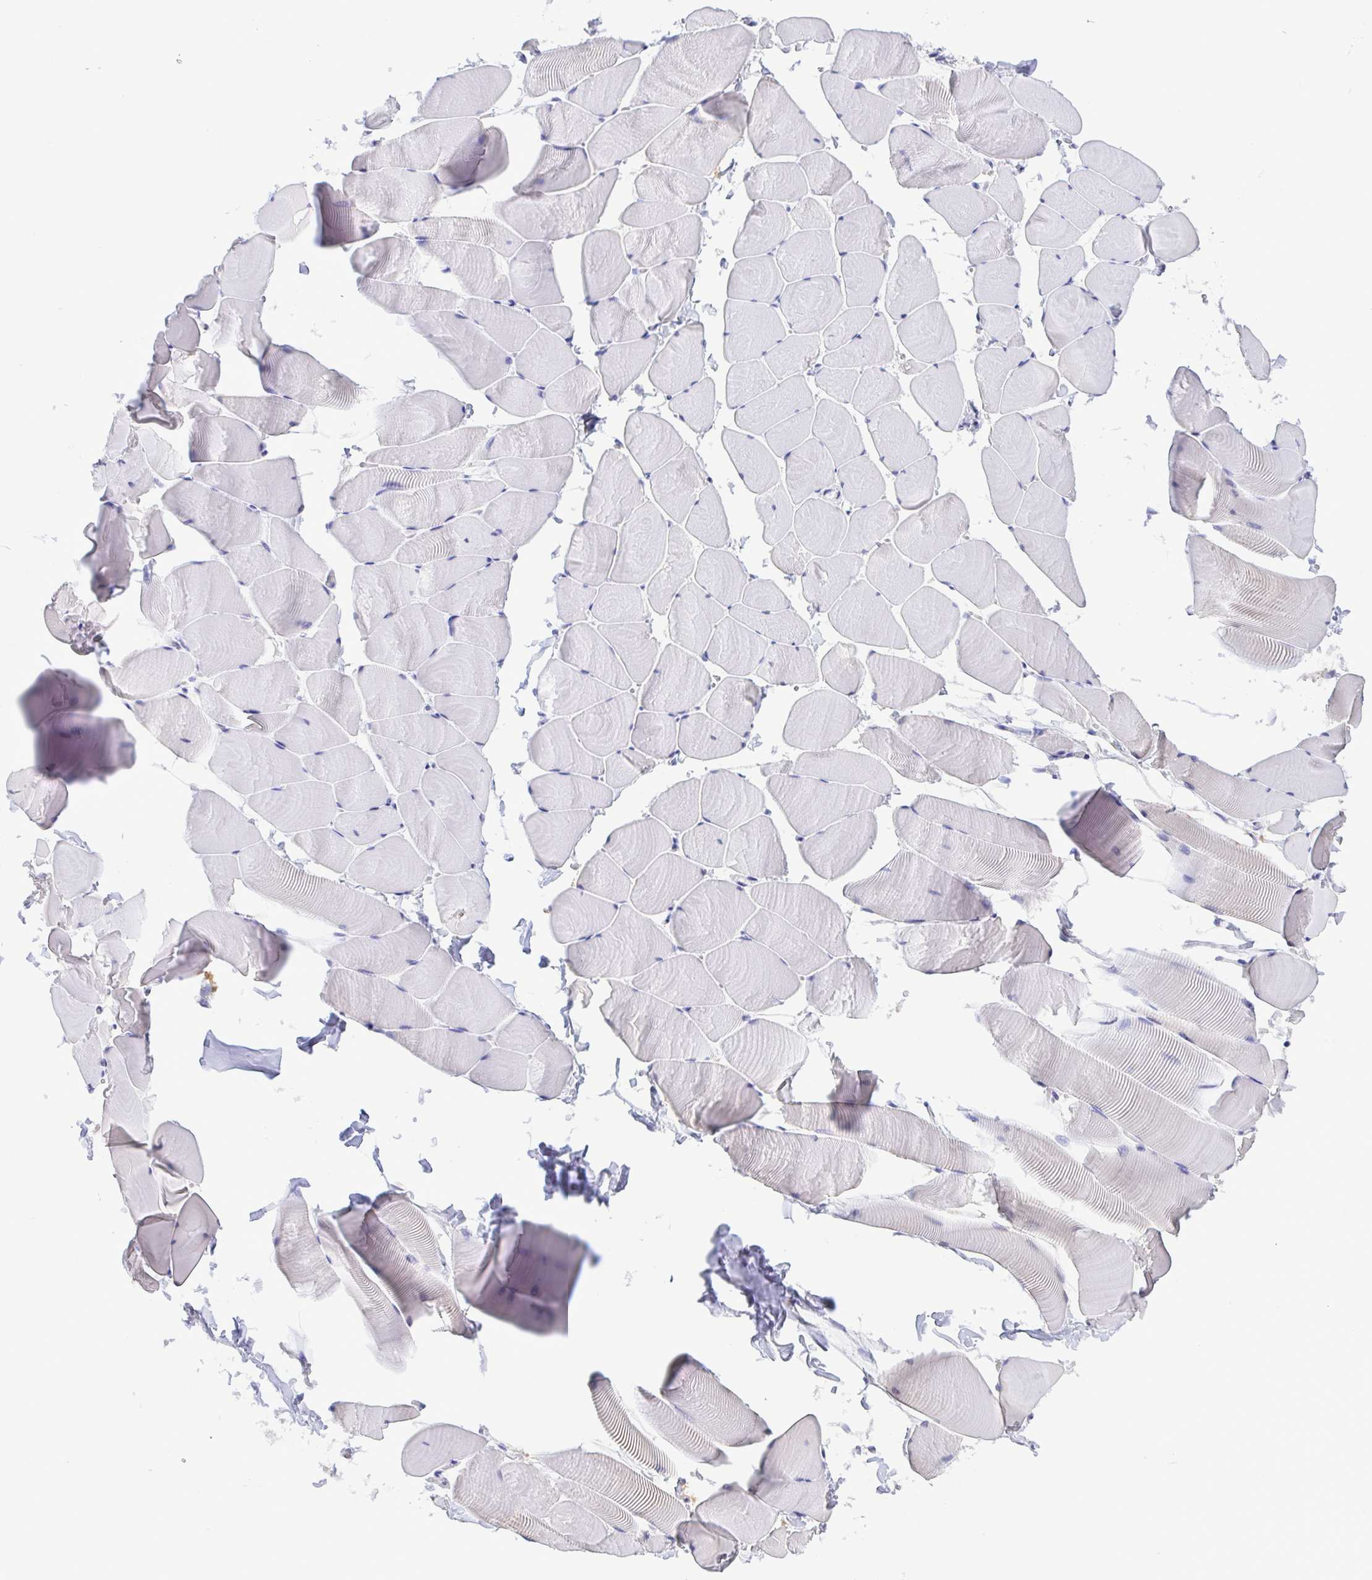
{"staining": {"intensity": "negative", "quantity": "none", "location": "none"}, "tissue": "skeletal muscle", "cell_type": "Myocytes", "image_type": "normal", "snomed": [{"axis": "morphology", "description": "Normal tissue, NOS"}, {"axis": "topography", "description": "Skeletal muscle"}], "caption": "Benign skeletal muscle was stained to show a protein in brown. There is no significant staining in myocytes. Brightfield microscopy of immunohistochemistry (IHC) stained with DAB (3,3'-diaminobenzidine) (brown) and hematoxylin (blue), captured at high magnification.", "gene": "LDHC", "patient": {"sex": "male", "age": 25}}